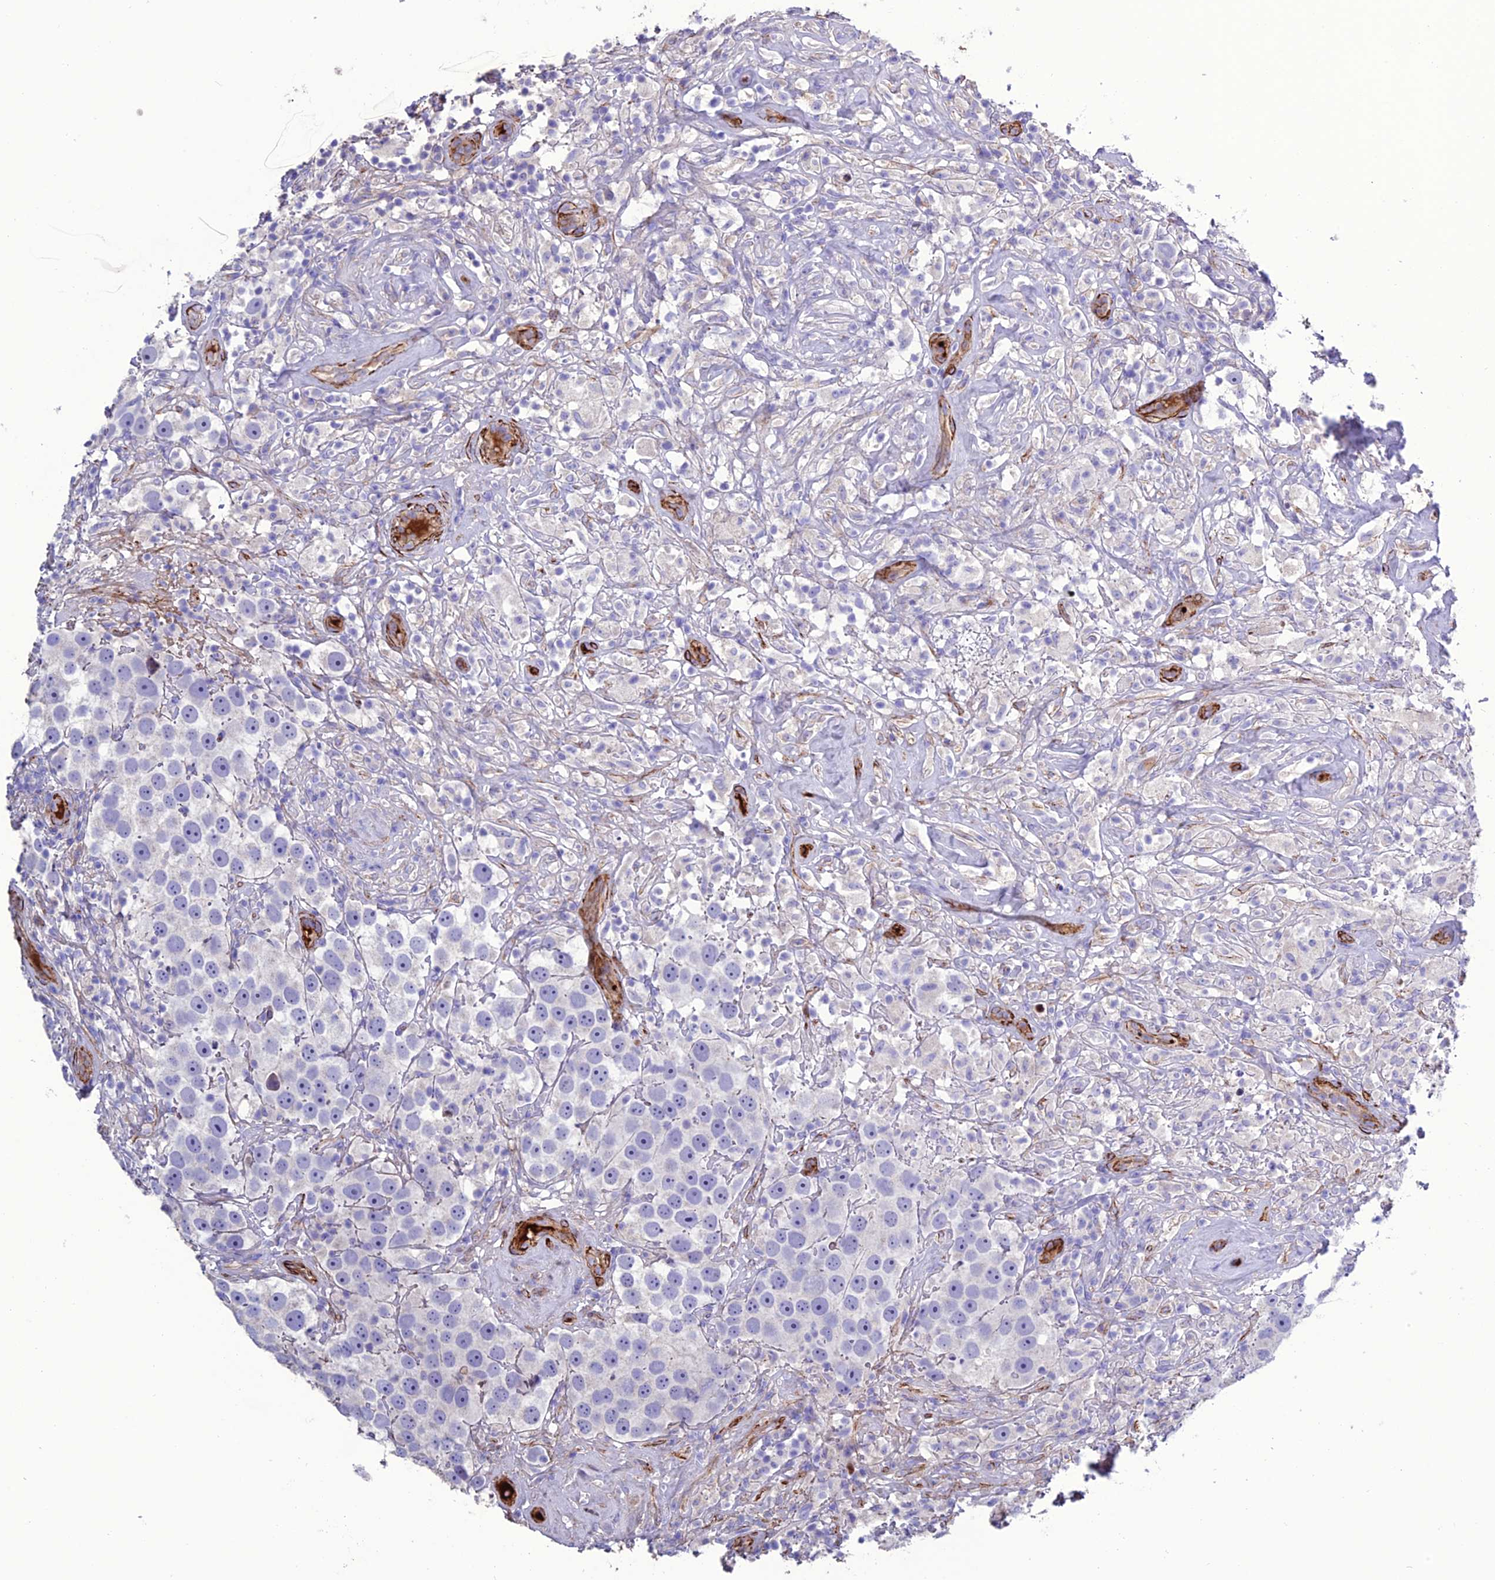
{"staining": {"intensity": "negative", "quantity": "none", "location": "none"}, "tissue": "testis cancer", "cell_type": "Tumor cells", "image_type": "cancer", "snomed": [{"axis": "morphology", "description": "Seminoma, NOS"}, {"axis": "topography", "description": "Testis"}], "caption": "Immunohistochemistry photomicrograph of human testis cancer (seminoma) stained for a protein (brown), which exhibits no expression in tumor cells.", "gene": "REX1BD", "patient": {"sex": "male", "age": 49}}